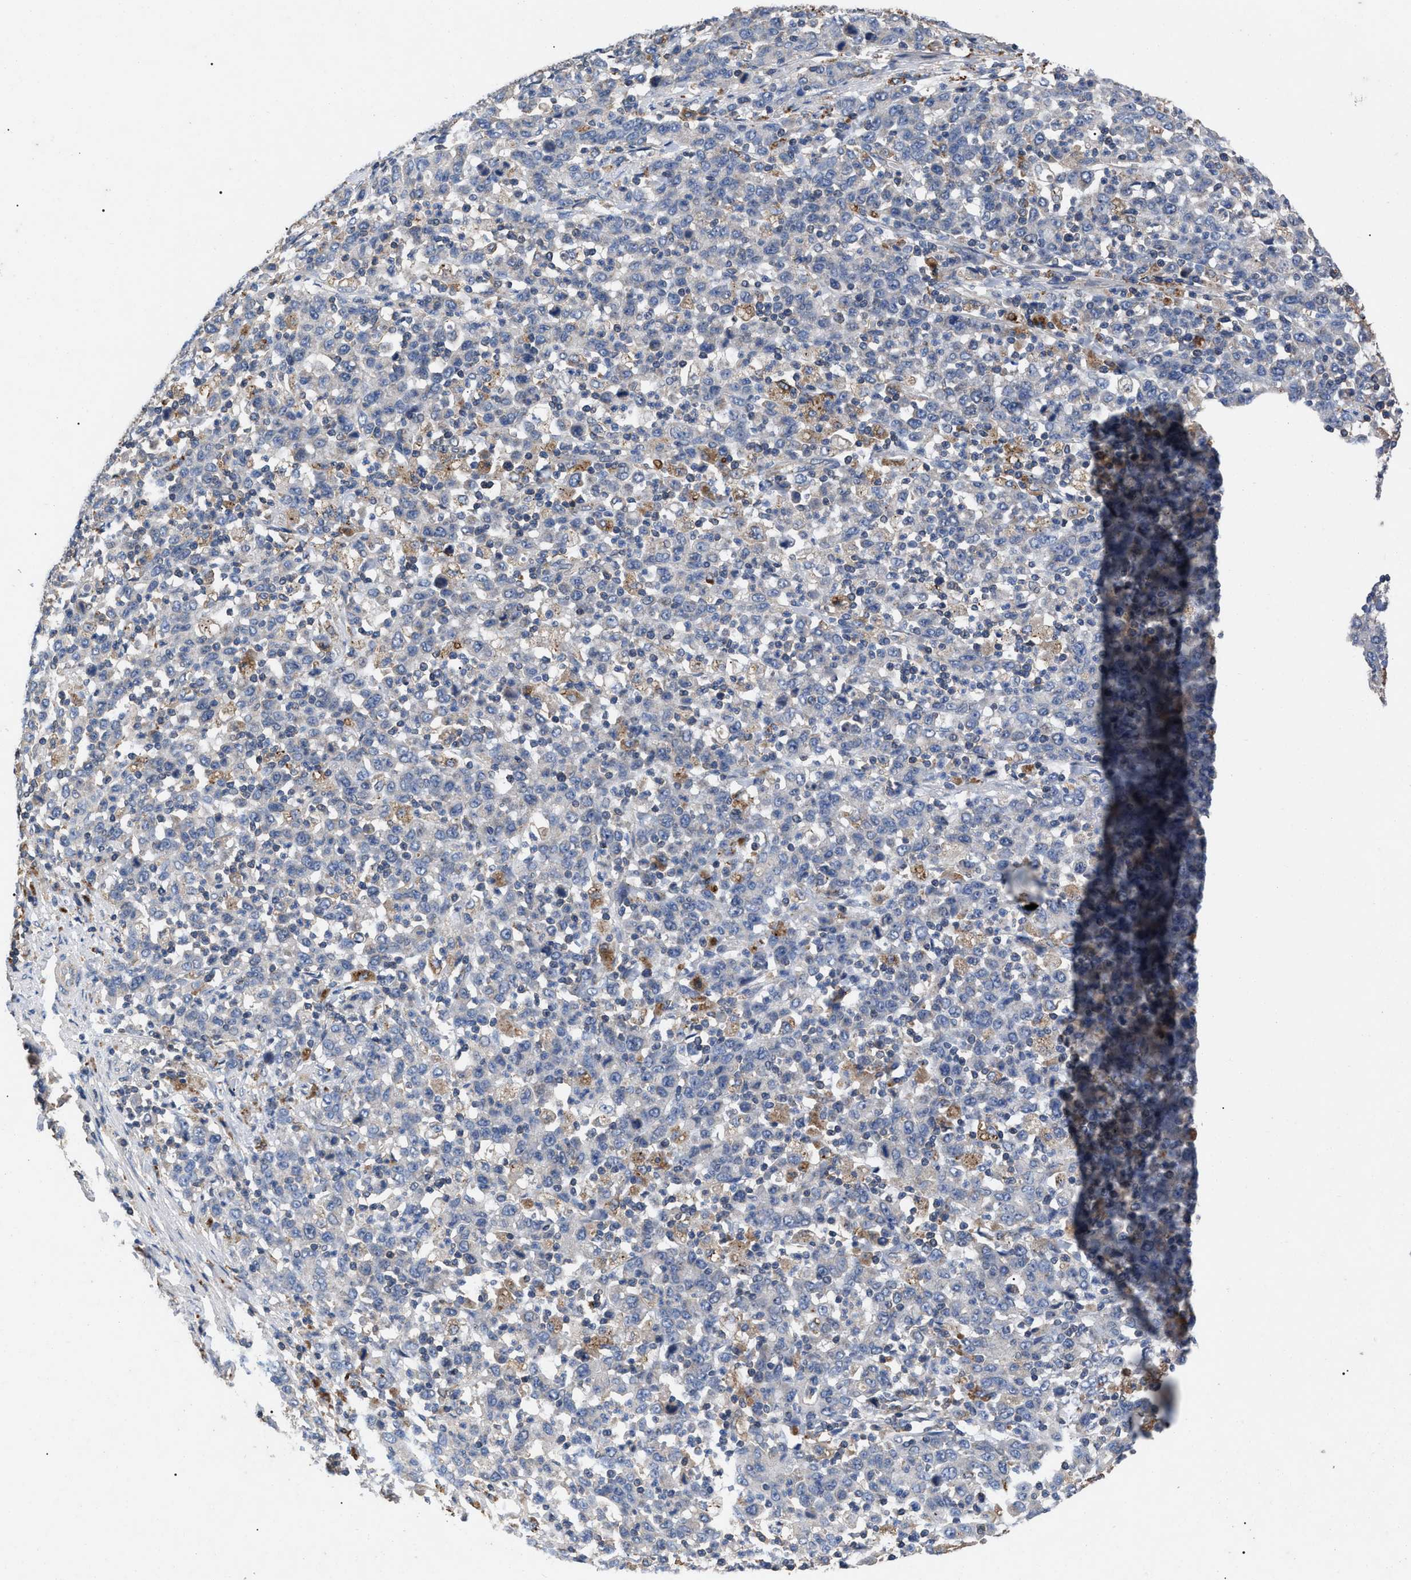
{"staining": {"intensity": "negative", "quantity": "none", "location": "none"}, "tissue": "stomach cancer", "cell_type": "Tumor cells", "image_type": "cancer", "snomed": [{"axis": "morphology", "description": "Adenocarcinoma, NOS"}, {"axis": "topography", "description": "Stomach, upper"}], "caption": "Protein analysis of stomach cancer (adenocarcinoma) demonstrates no significant positivity in tumor cells.", "gene": "FAM171A2", "patient": {"sex": "male", "age": 69}}